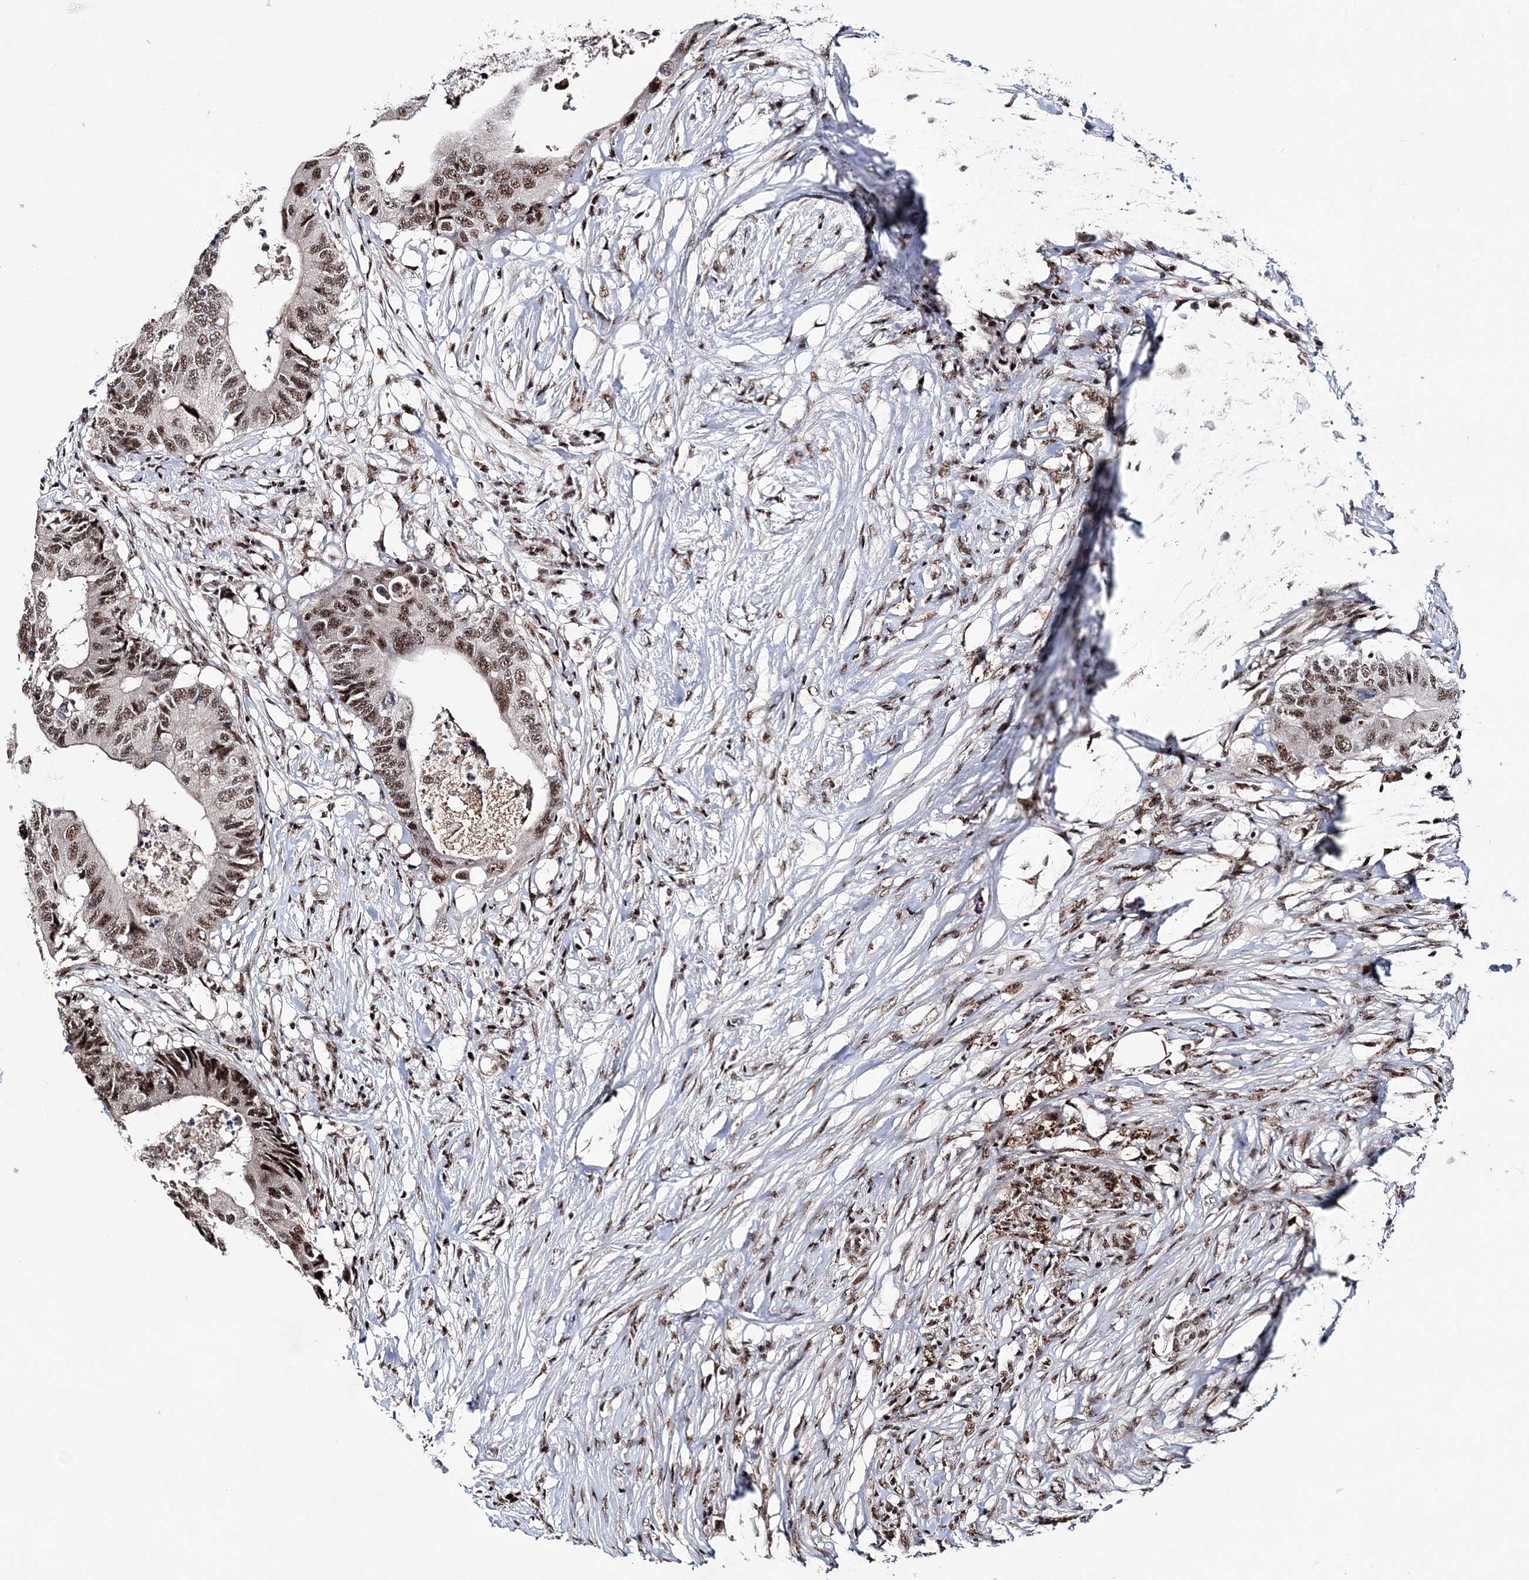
{"staining": {"intensity": "moderate", "quantity": ">75%", "location": "nuclear"}, "tissue": "colorectal cancer", "cell_type": "Tumor cells", "image_type": "cancer", "snomed": [{"axis": "morphology", "description": "Adenocarcinoma, NOS"}, {"axis": "topography", "description": "Colon"}], "caption": "This is an image of immunohistochemistry staining of colorectal cancer (adenocarcinoma), which shows moderate positivity in the nuclear of tumor cells.", "gene": "TATDN2", "patient": {"sex": "male", "age": 71}}